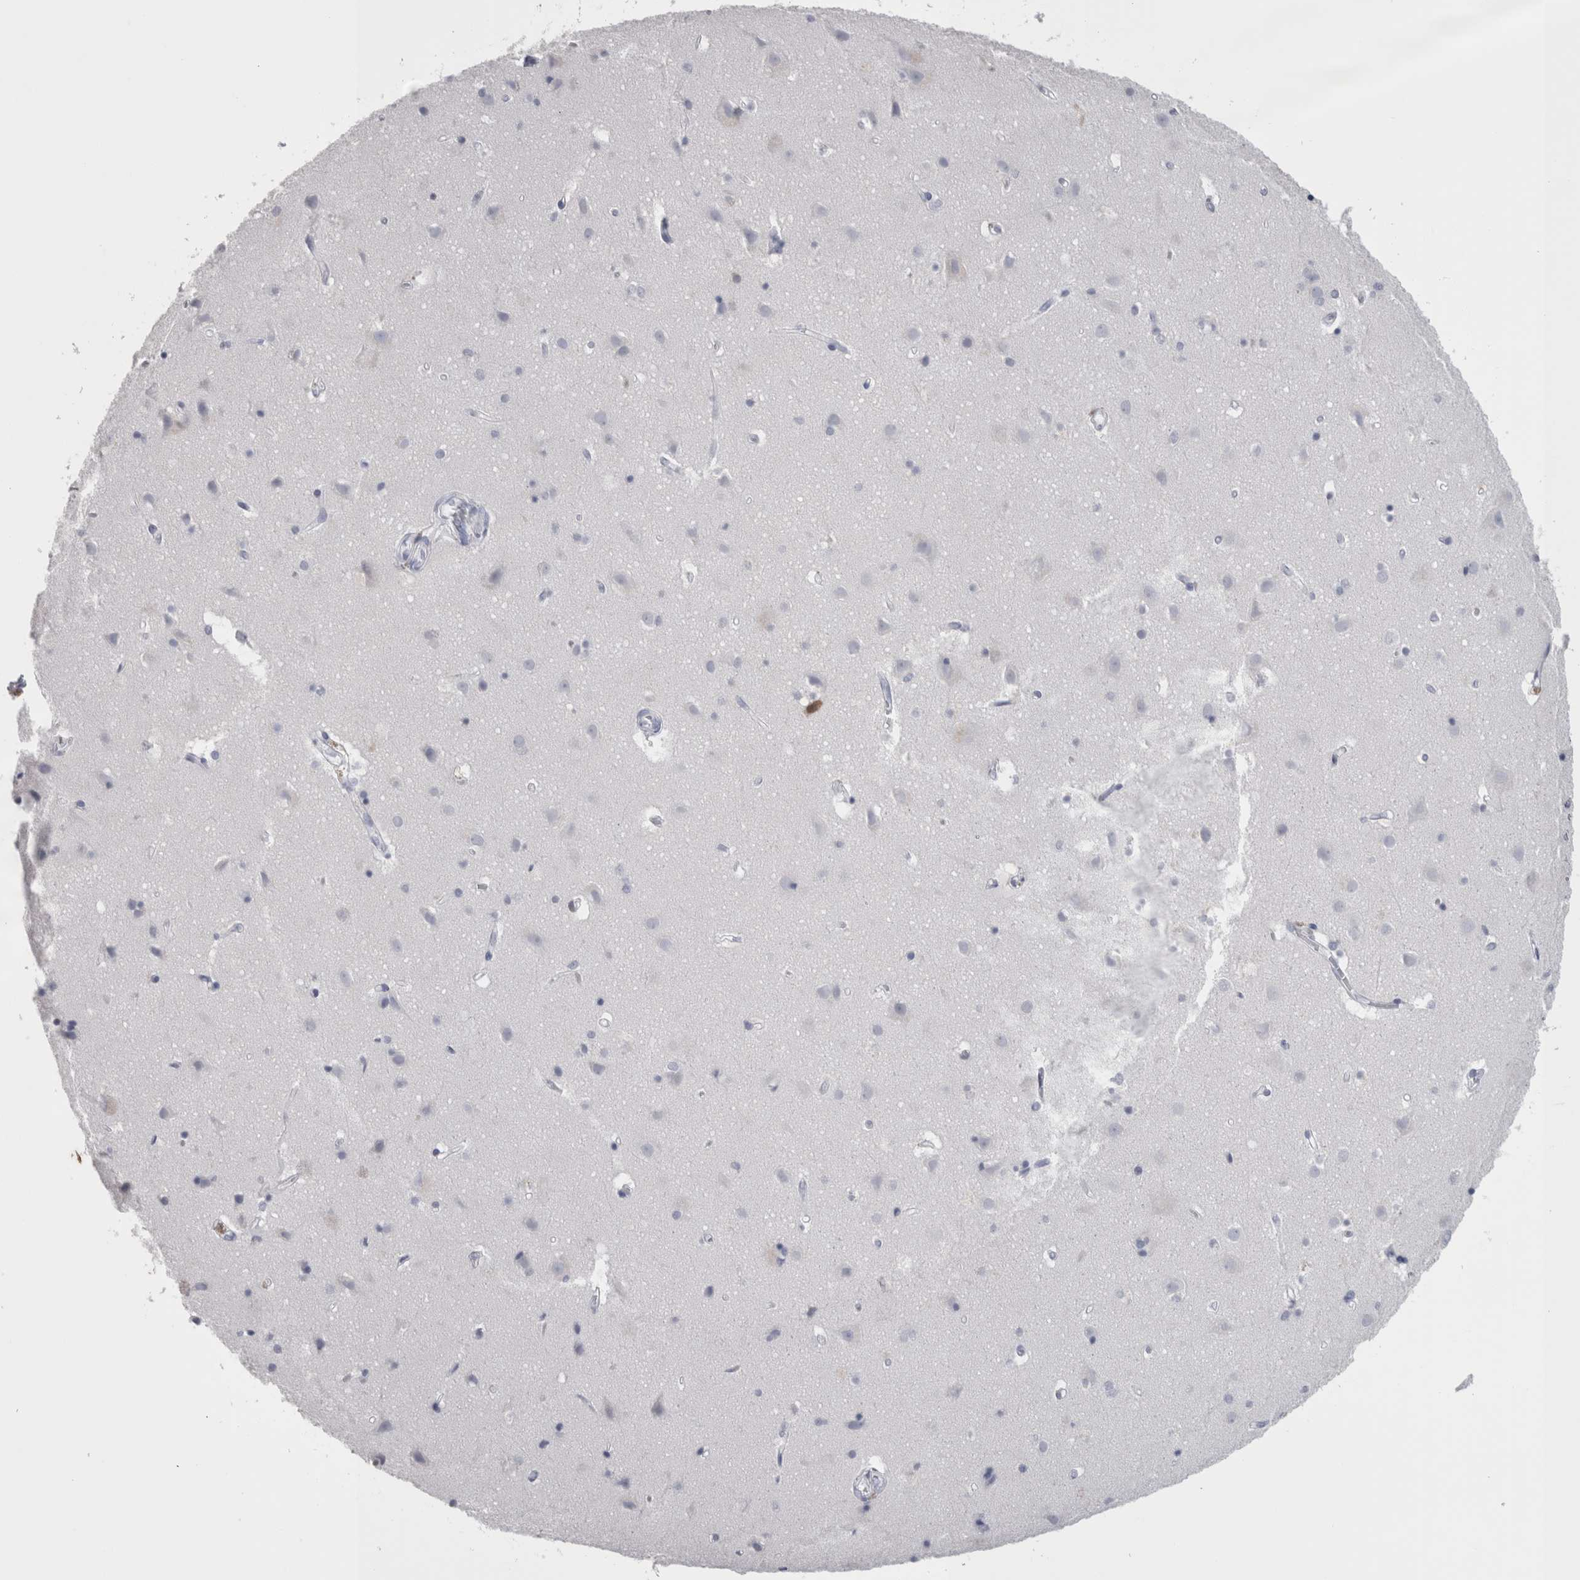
{"staining": {"intensity": "negative", "quantity": "none", "location": "none"}, "tissue": "cerebral cortex", "cell_type": "Endothelial cells", "image_type": "normal", "snomed": [{"axis": "morphology", "description": "Normal tissue, NOS"}, {"axis": "topography", "description": "Cerebral cortex"}], "caption": "Immunohistochemistry (IHC) of benign cerebral cortex exhibits no expression in endothelial cells.", "gene": "CA8", "patient": {"sex": "male", "age": 54}}